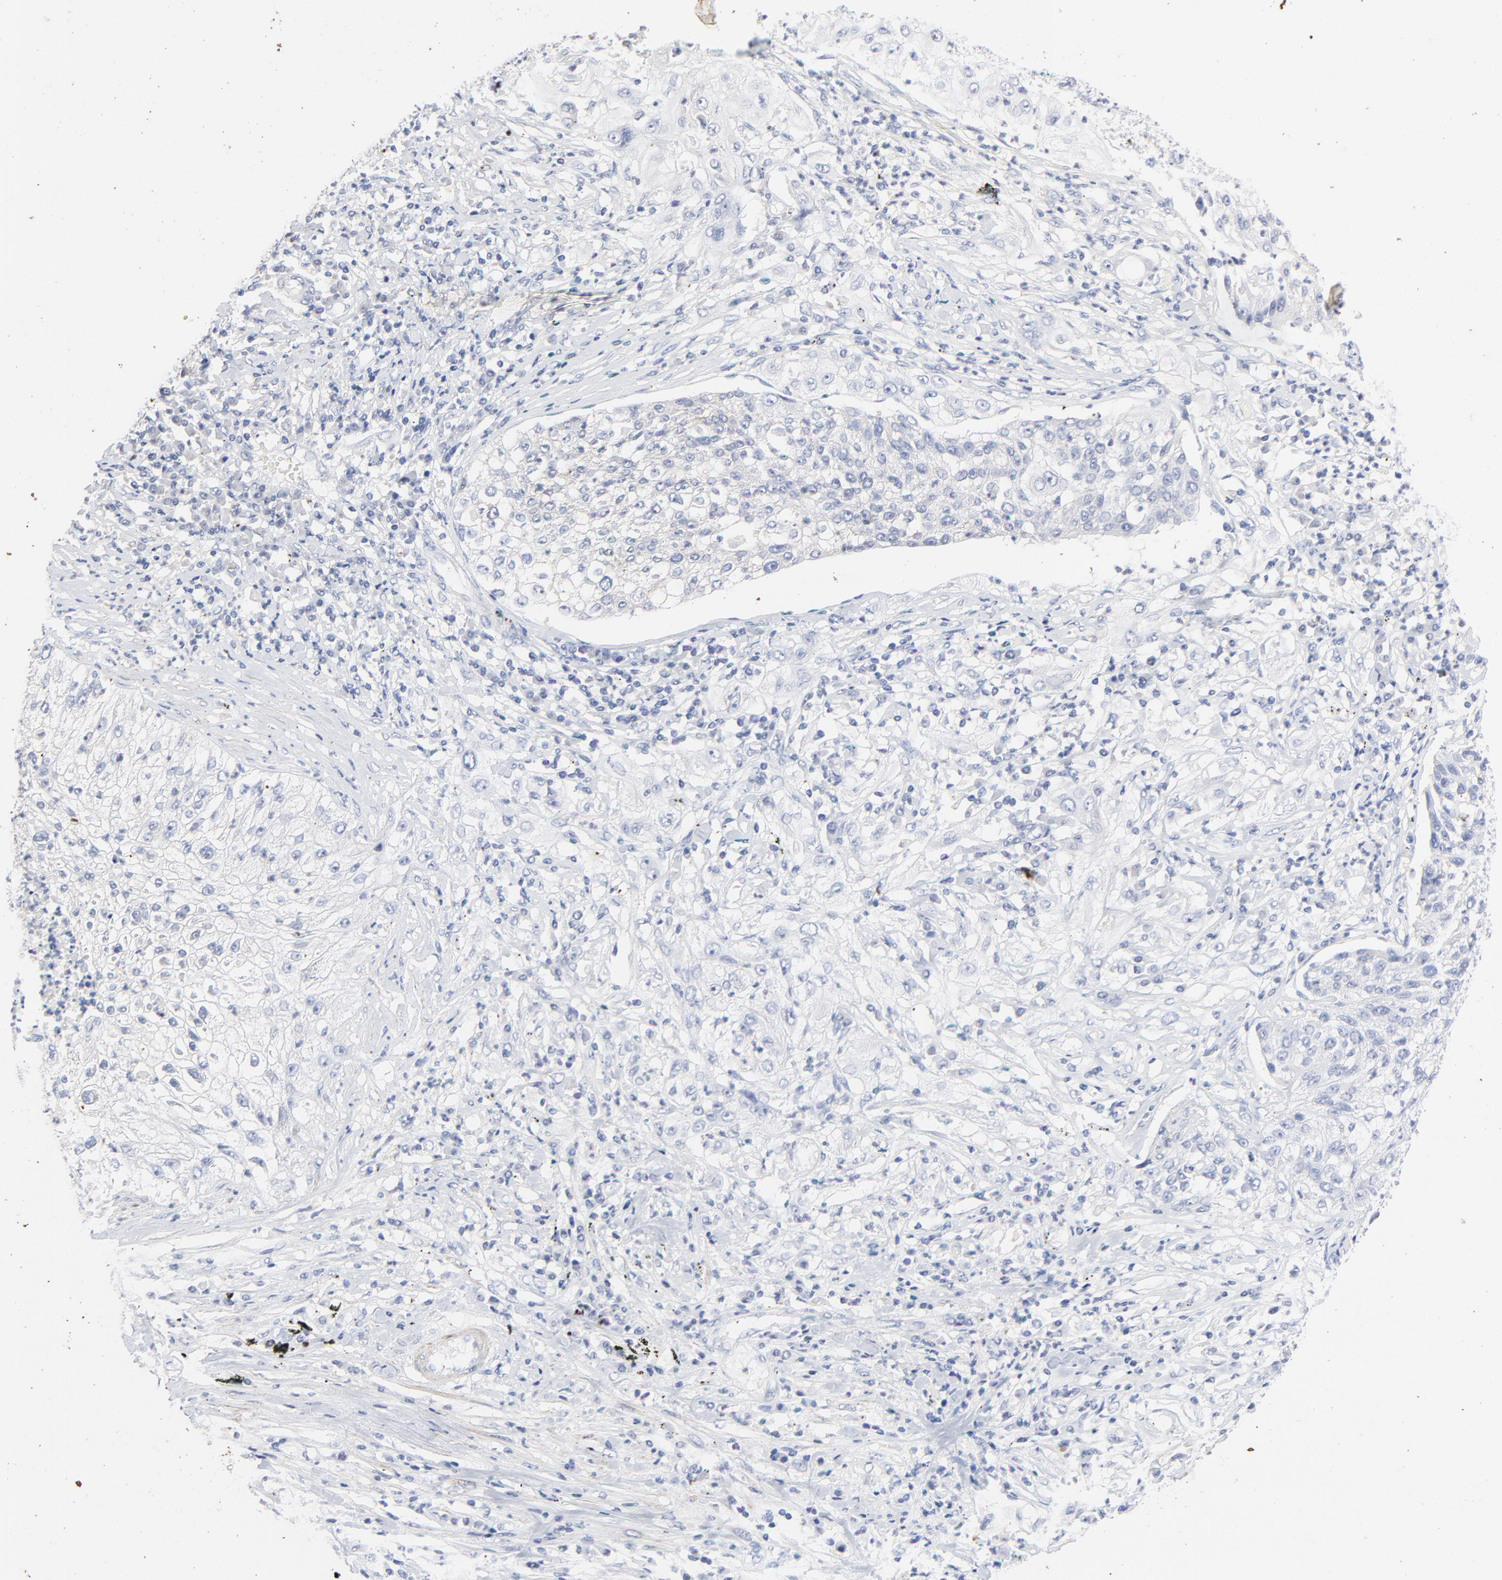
{"staining": {"intensity": "weak", "quantity": "<25%", "location": "cytoplasmic/membranous"}, "tissue": "lung cancer", "cell_type": "Tumor cells", "image_type": "cancer", "snomed": [{"axis": "morphology", "description": "Inflammation, NOS"}, {"axis": "morphology", "description": "Squamous cell carcinoma, NOS"}, {"axis": "topography", "description": "Lymph node"}, {"axis": "topography", "description": "Soft tissue"}, {"axis": "topography", "description": "Lung"}], "caption": "An image of lung squamous cell carcinoma stained for a protein demonstrates no brown staining in tumor cells.", "gene": "AADAC", "patient": {"sex": "male", "age": 66}}